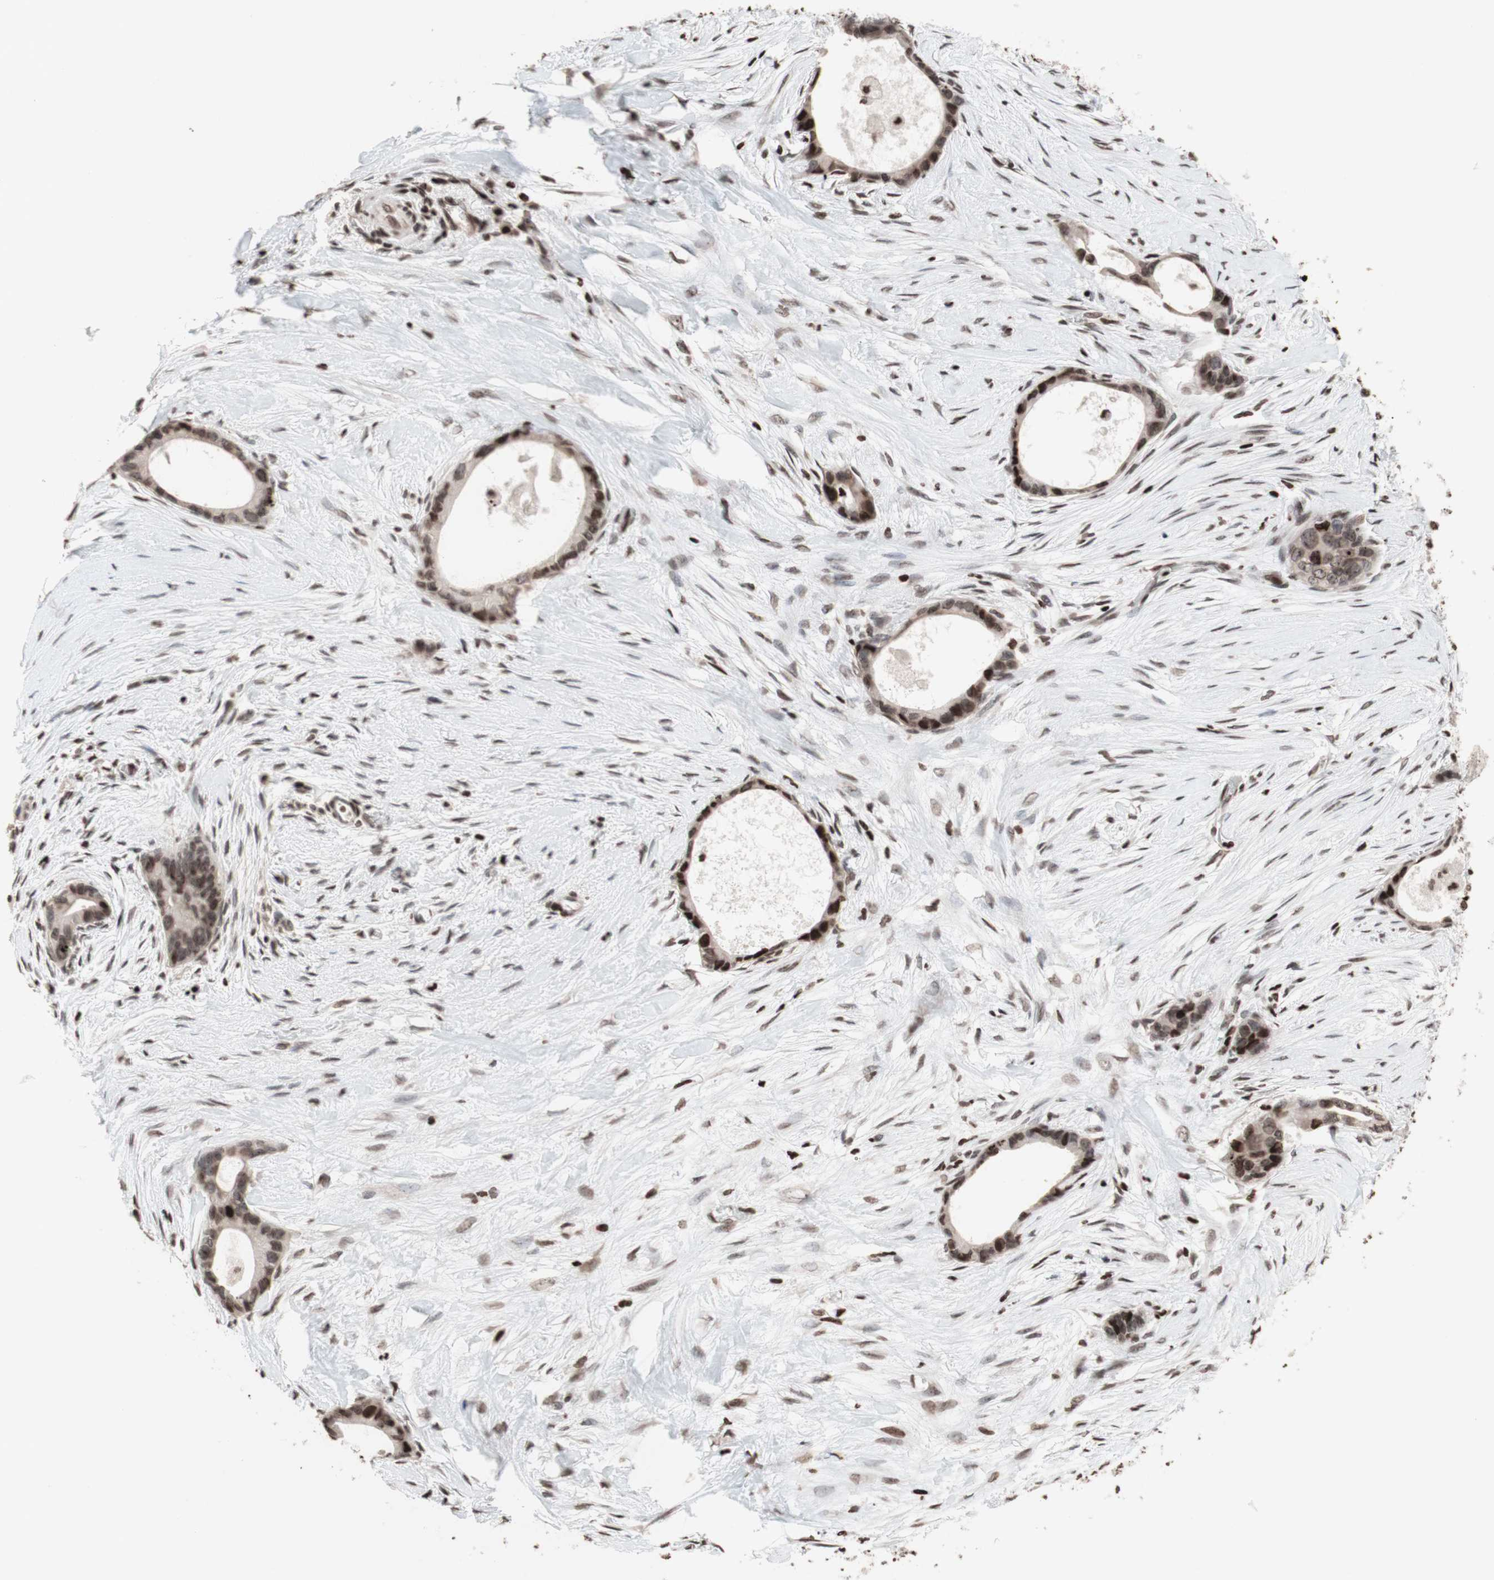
{"staining": {"intensity": "strong", "quantity": "<25%", "location": "nuclear"}, "tissue": "liver cancer", "cell_type": "Tumor cells", "image_type": "cancer", "snomed": [{"axis": "morphology", "description": "Cholangiocarcinoma"}, {"axis": "topography", "description": "Liver"}], "caption": "Tumor cells display strong nuclear expression in approximately <25% of cells in cholangiocarcinoma (liver).", "gene": "NCAPD2", "patient": {"sex": "female", "age": 55}}